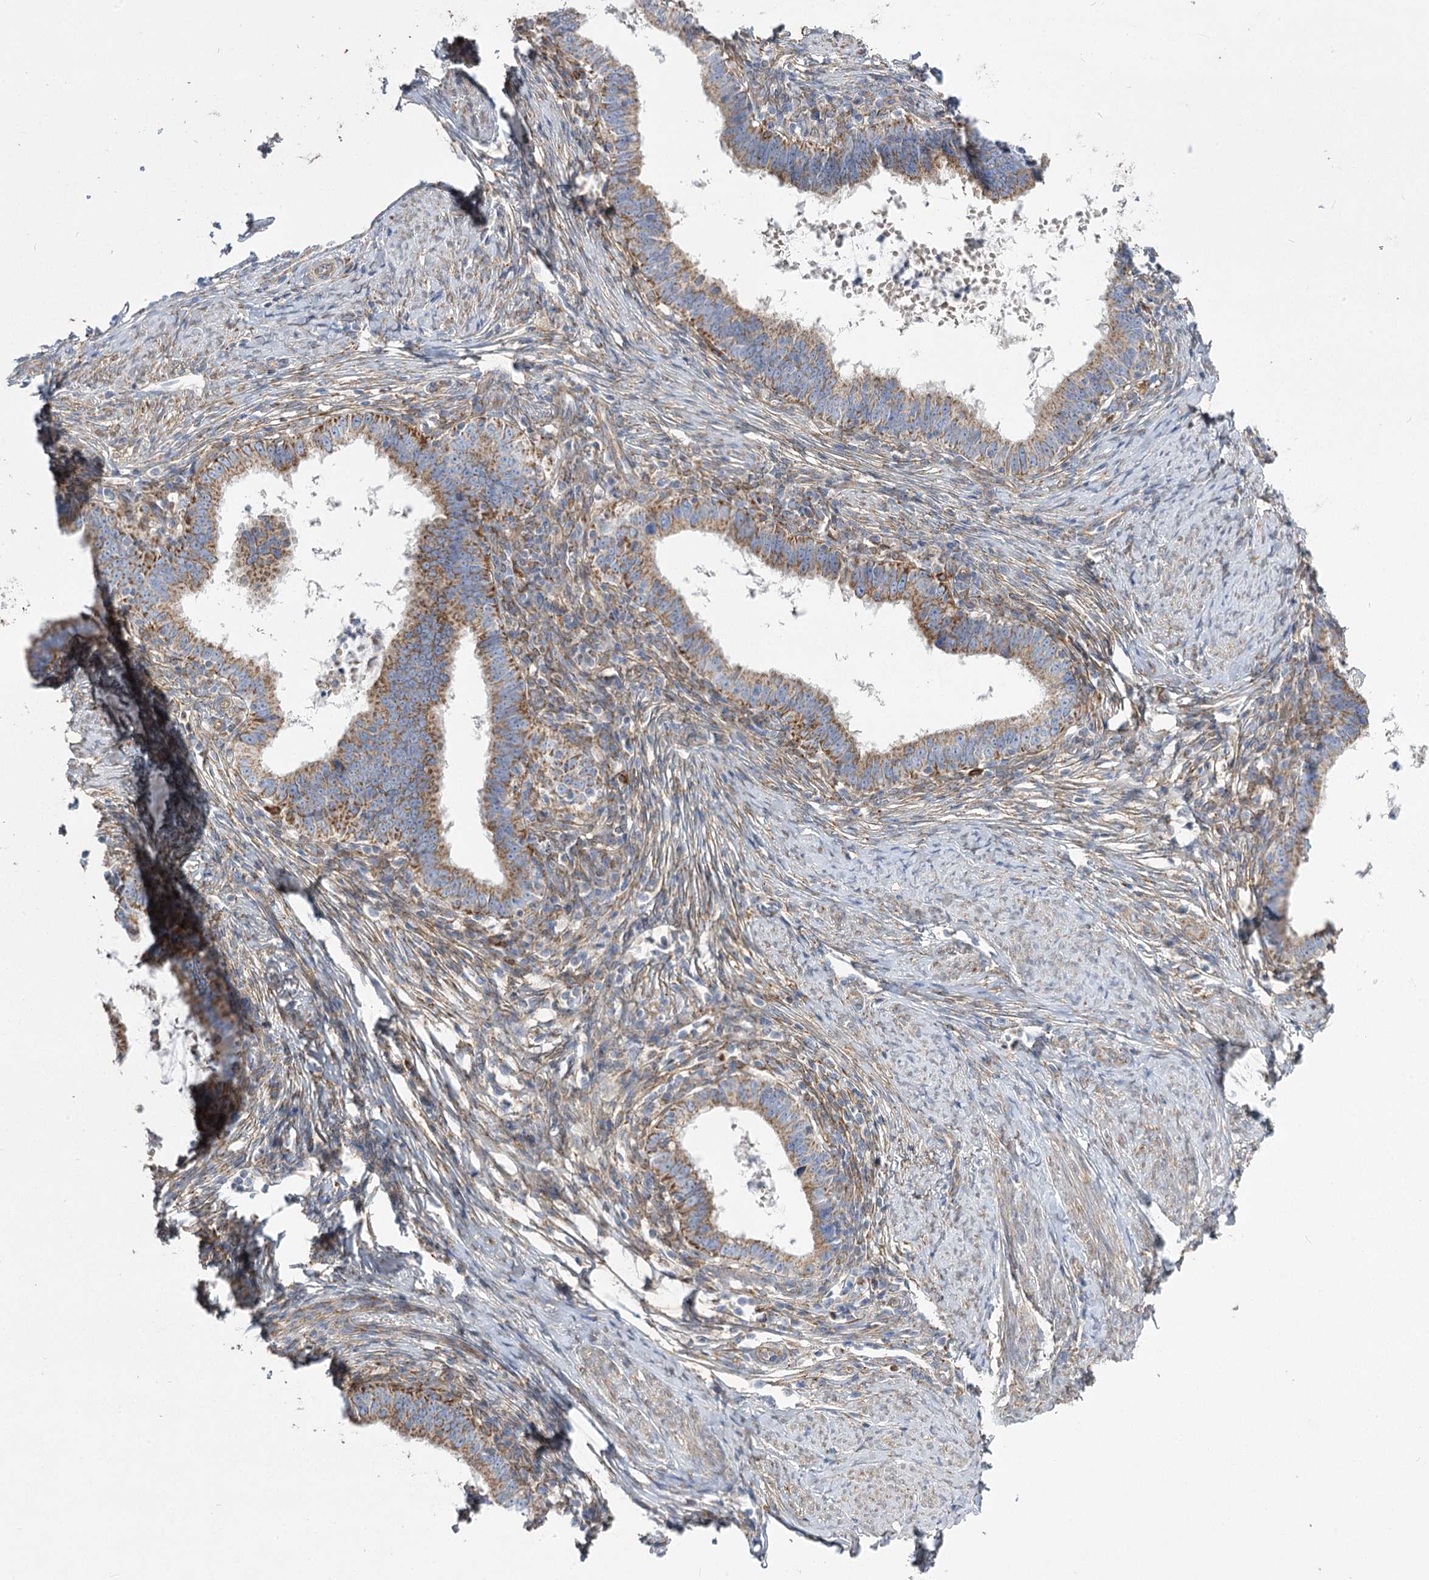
{"staining": {"intensity": "moderate", "quantity": ">75%", "location": "cytoplasmic/membranous"}, "tissue": "cervical cancer", "cell_type": "Tumor cells", "image_type": "cancer", "snomed": [{"axis": "morphology", "description": "Adenocarcinoma, NOS"}, {"axis": "topography", "description": "Cervix"}], "caption": "An immunohistochemistry (IHC) image of tumor tissue is shown. Protein staining in brown labels moderate cytoplasmic/membranous positivity in adenocarcinoma (cervical) within tumor cells.", "gene": "RMDN2", "patient": {"sex": "female", "age": 36}}